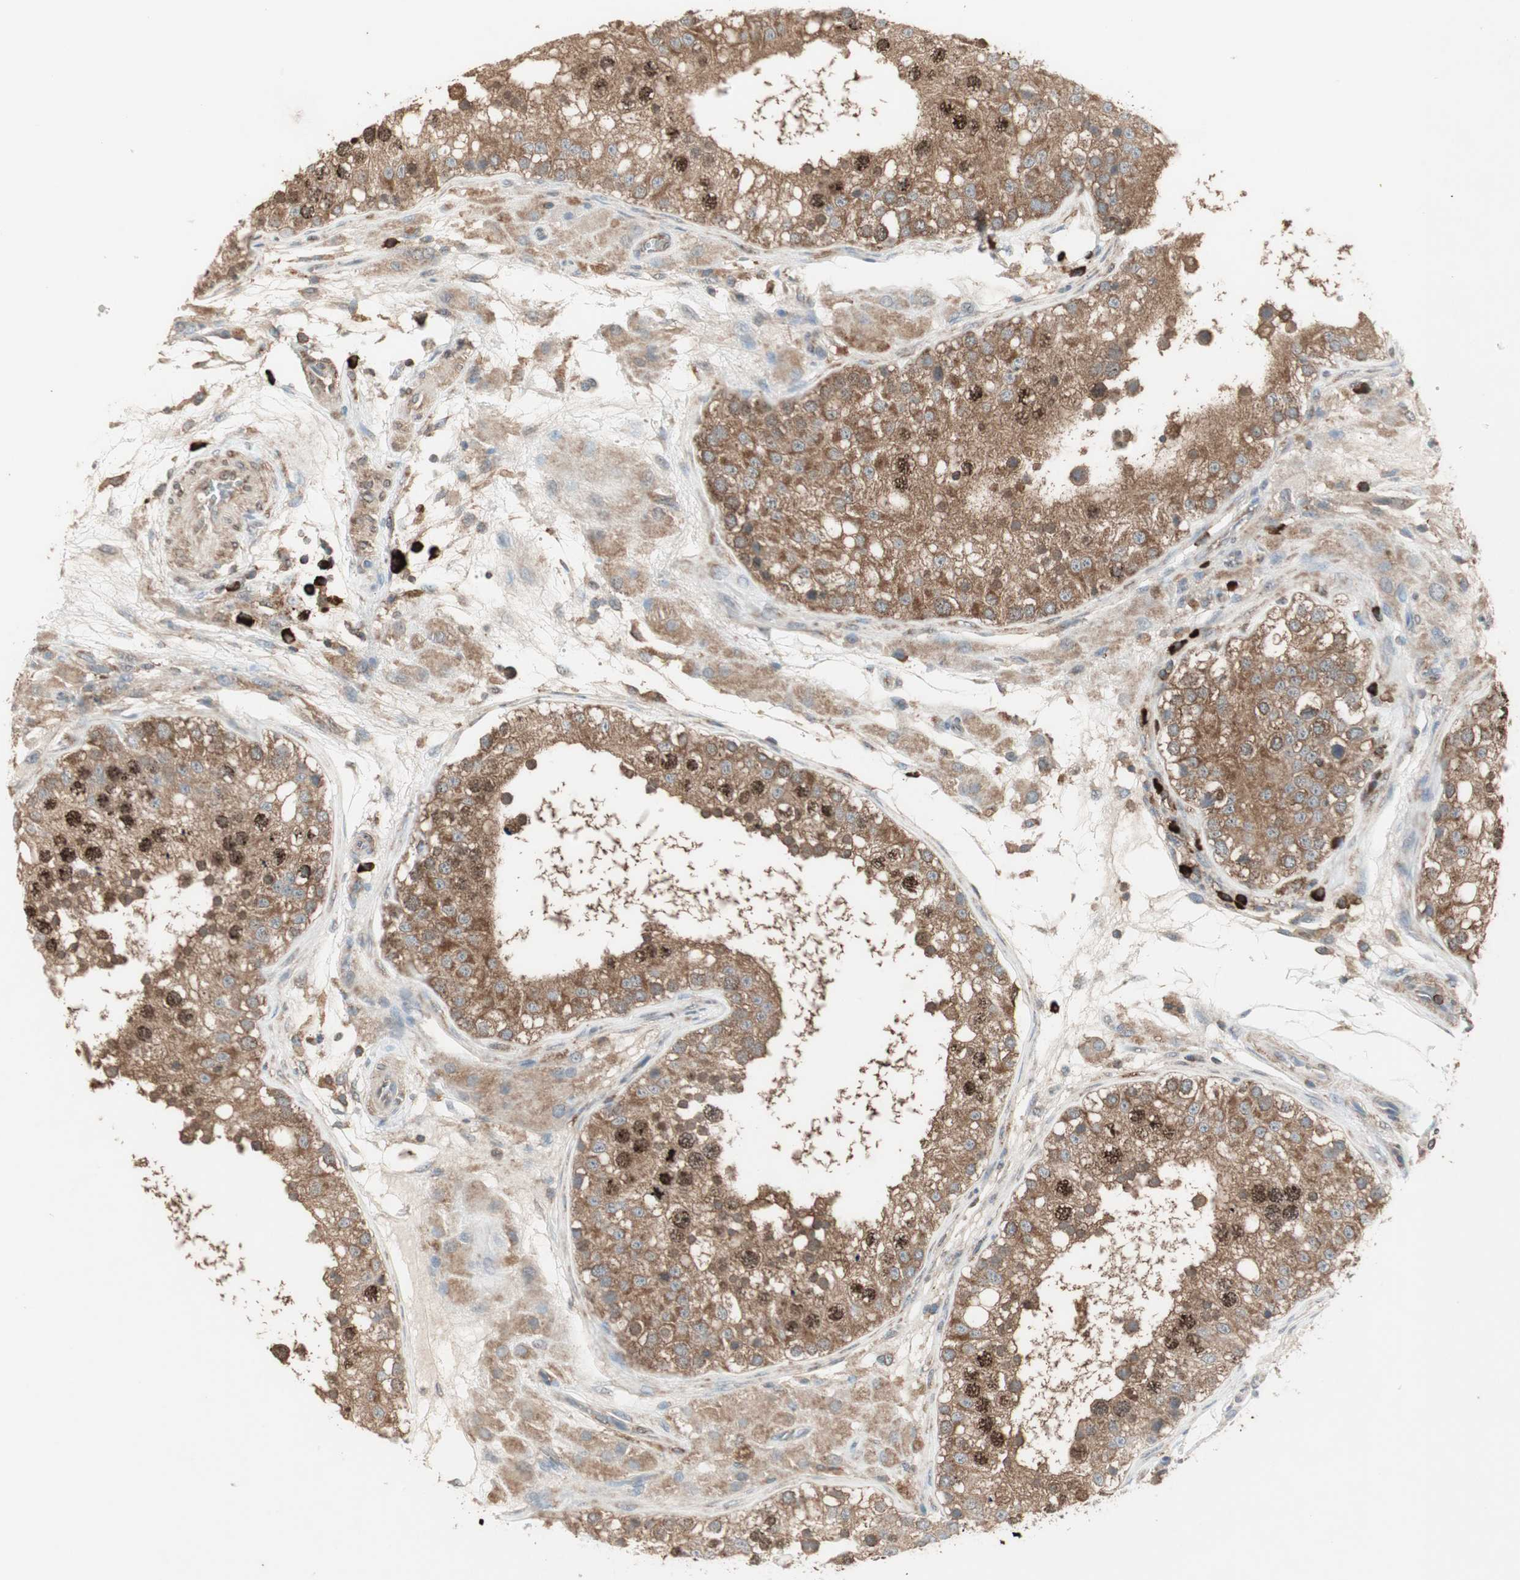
{"staining": {"intensity": "strong", "quantity": ">75%", "location": "cytoplasmic/membranous,nuclear"}, "tissue": "testis", "cell_type": "Cells in seminiferous ducts", "image_type": "normal", "snomed": [{"axis": "morphology", "description": "Normal tissue, NOS"}, {"axis": "topography", "description": "Testis"}], "caption": "High-magnification brightfield microscopy of benign testis stained with DAB (brown) and counterstained with hematoxylin (blue). cells in seminiferous ducts exhibit strong cytoplasmic/membranous,nuclear expression is identified in approximately>75% of cells.", "gene": "MMP3", "patient": {"sex": "male", "age": 26}}